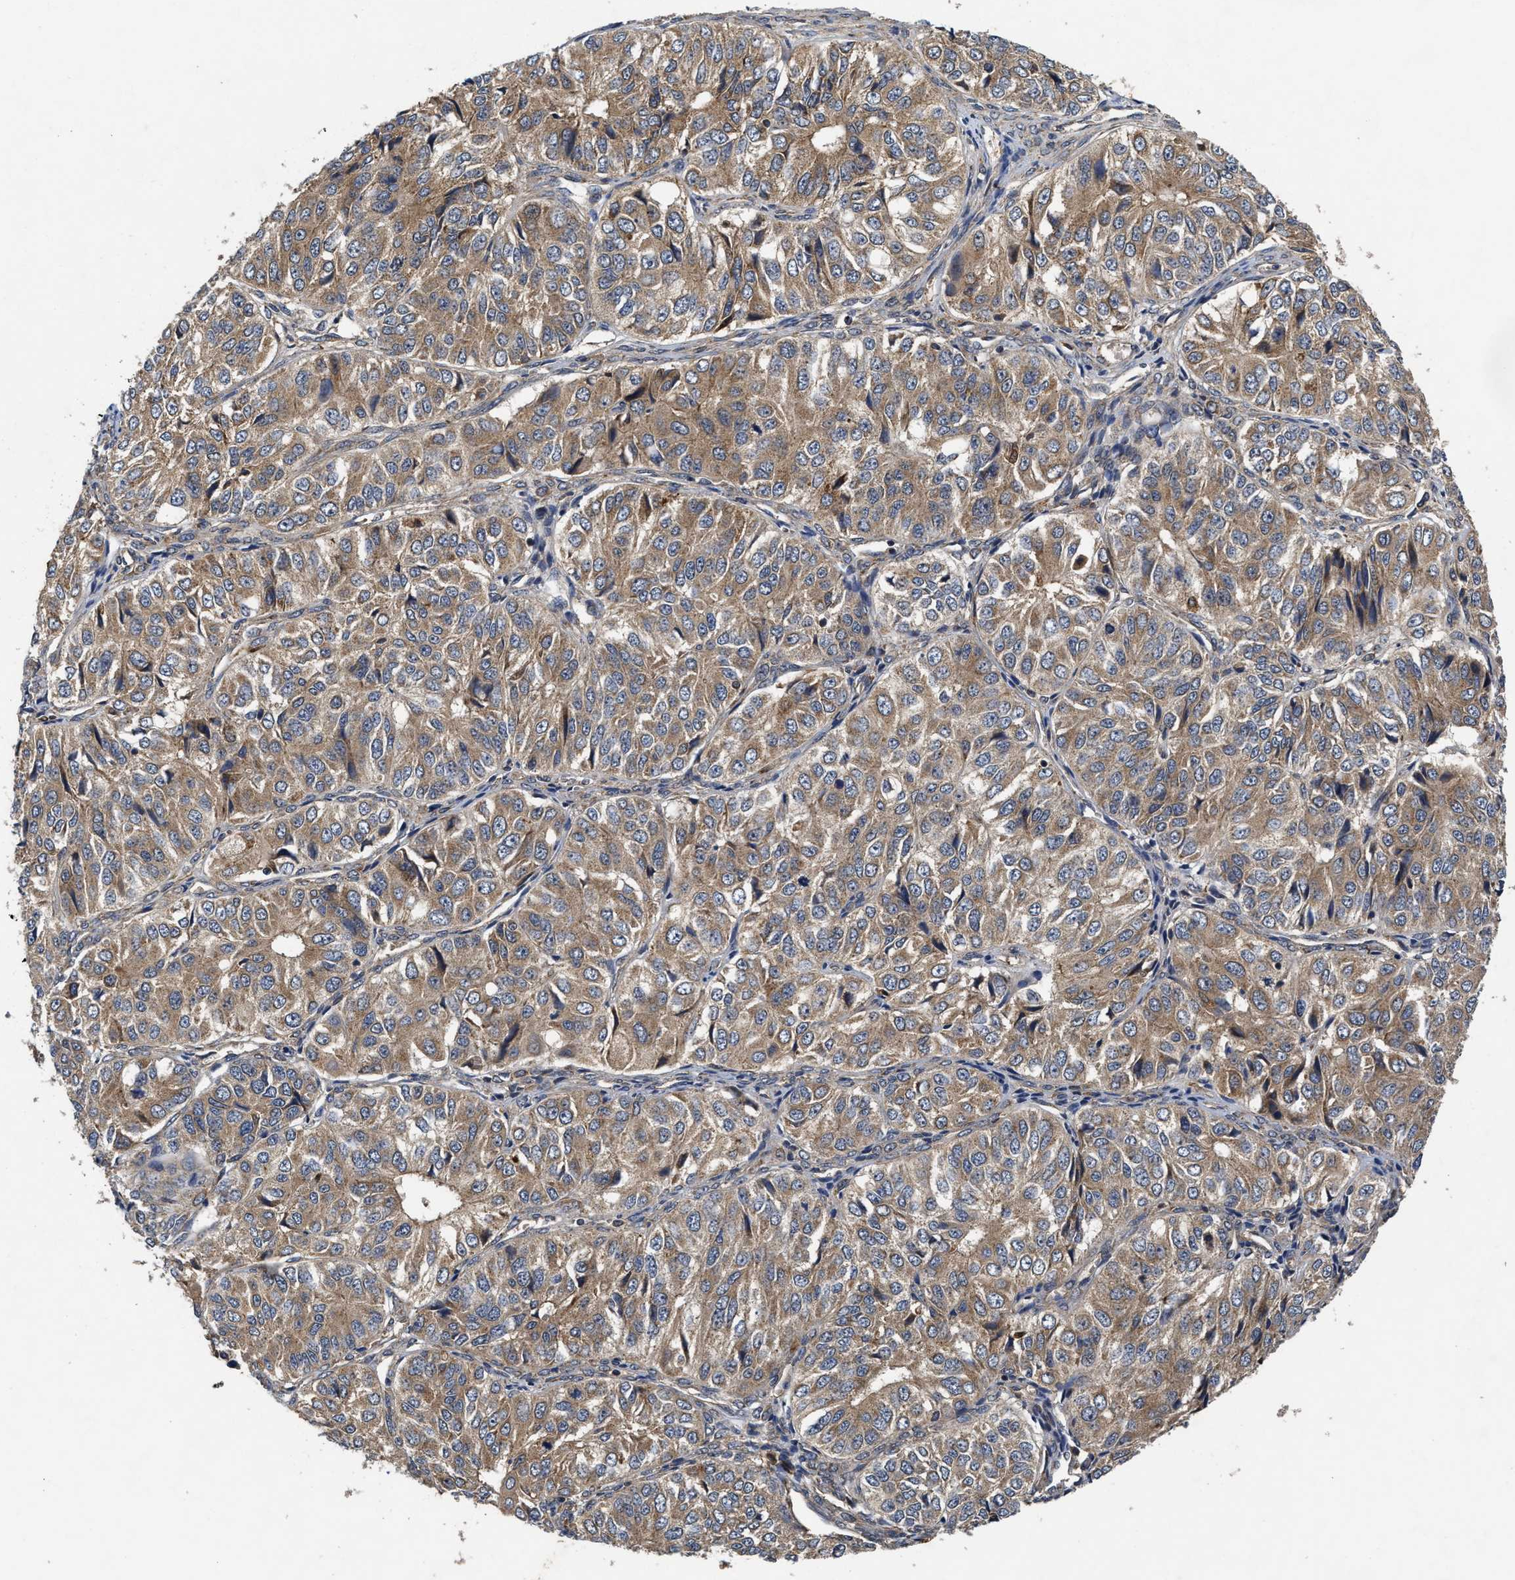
{"staining": {"intensity": "moderate", "quantity": ">75%", "location": "cytoplasmic/membranous"}, "tissue": "ovarian cancer", "cell_type": "Tumor cells", "image_type": "cancer", "snomed": [{"axis": "morphology", "description": "Carcinoma, endometroid"}, {"axis": "topography", "description": "Ovary"}], "caption": "Ovarian endometroid carcinoma stained with DAB (3,3'-diaminobenzidine) IHC demonstrates medium levels of moderate cytoplasmic/membranous positivity in about >75% of tumor cells.", "gene": "EFNA4", "patient": {"sex": "female", "age": 51}}